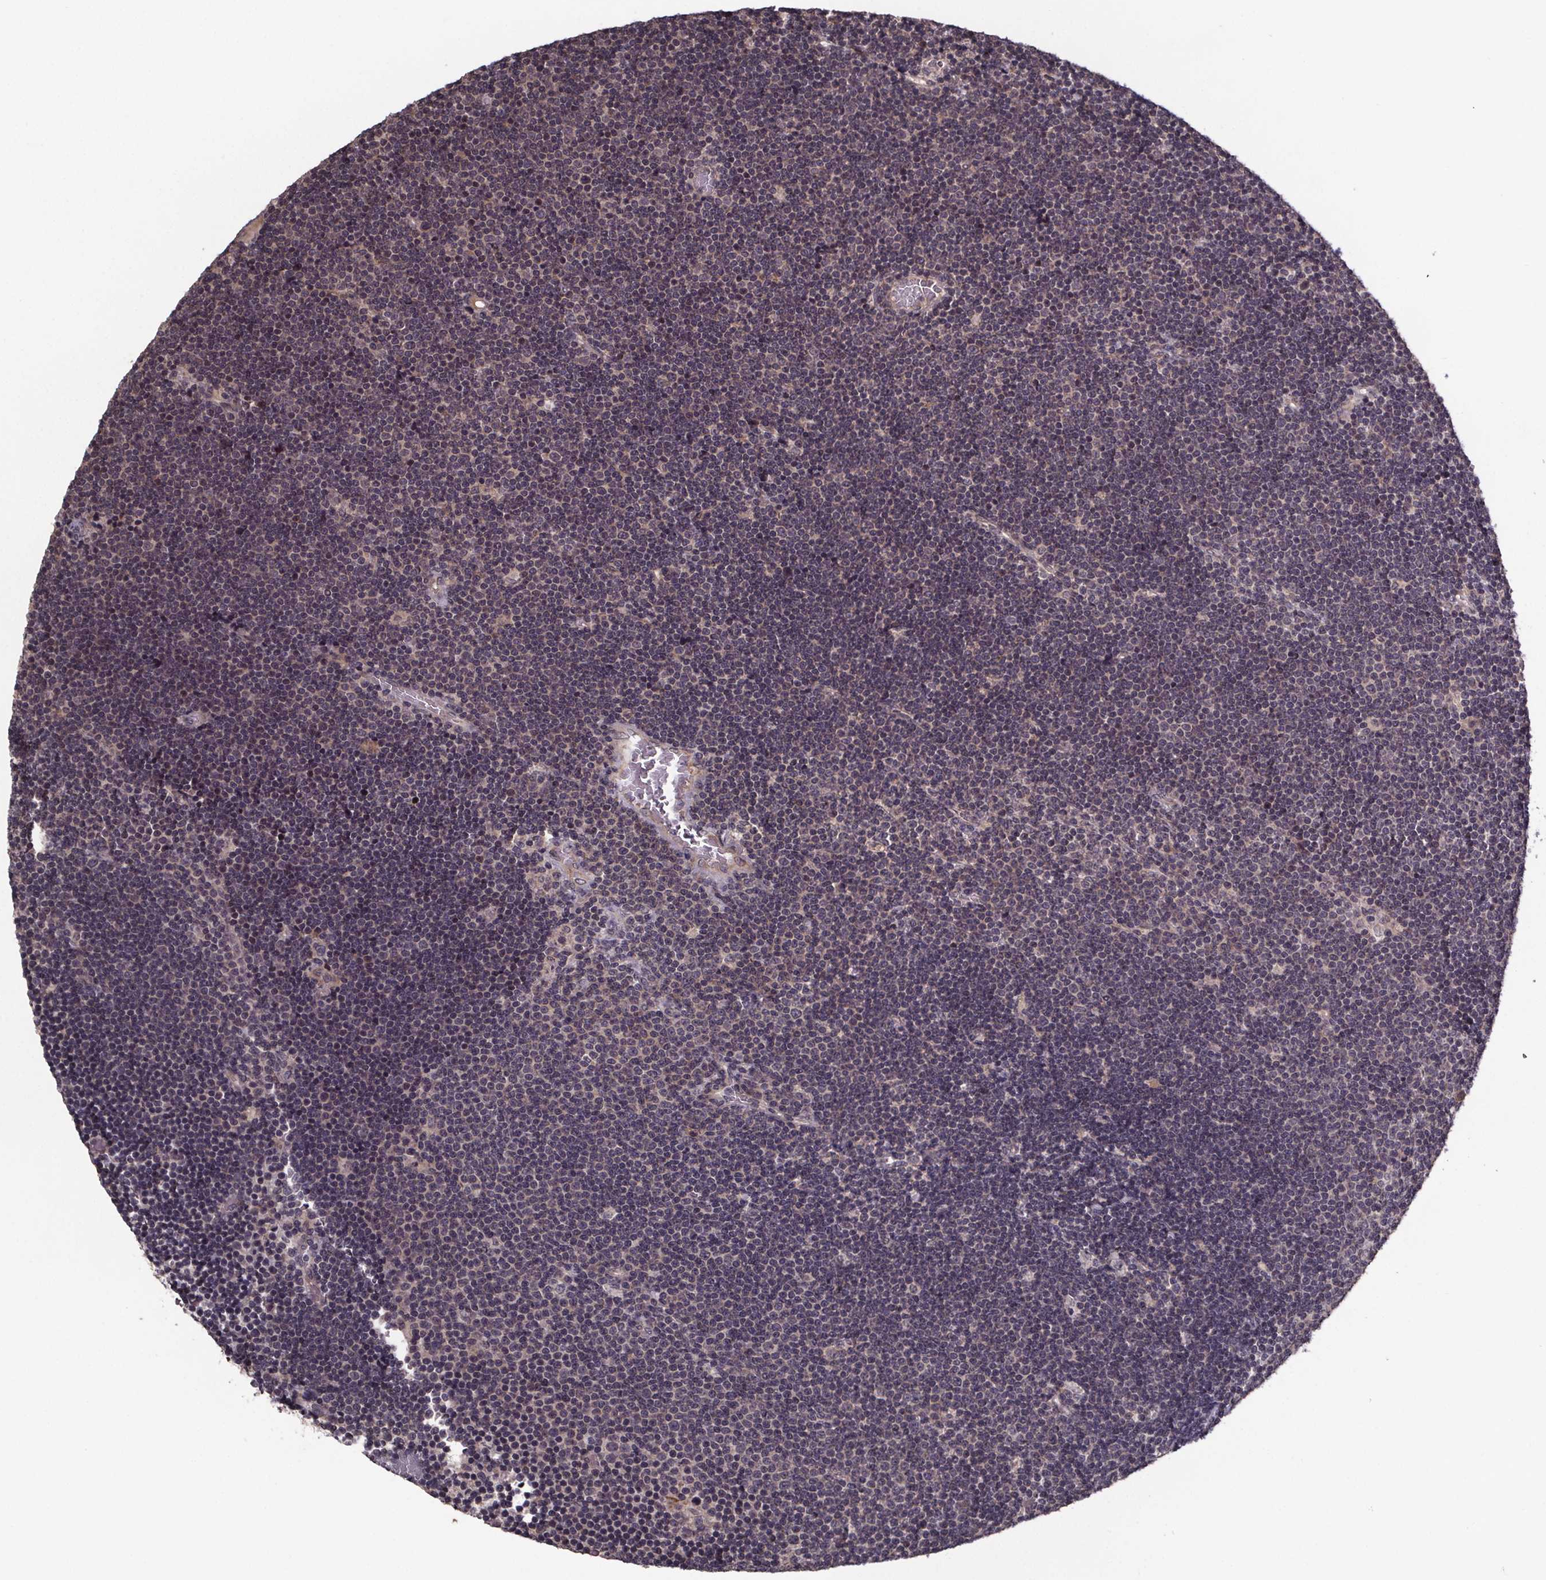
{"staining": {"intensity": "weak", "quantity": "25%-75%", "location": "cytoplasmic/membranous,nuclear"}, "tissue": "lymphoma", "cell_type": "Tumor cells", "image_type": "cancer", "snomed": [{"axis": "morphology", "description": "Malignant lymphoma, non-Hodgkin's type, Low grade"}, {"axis": "topography", "description": "Brain"}], "caption": "IHC image of neoplastic tissue: lymphoma stained using IHC shows low levels of weak protein expression localized specifically in the cytoplasmic/membranous and nuclear of tumor cells, appearing as a cytoplasmic/membranous and nuclear brown color.", "gene": "SAT1", "patient": {"sex": "female", "age": 66}}